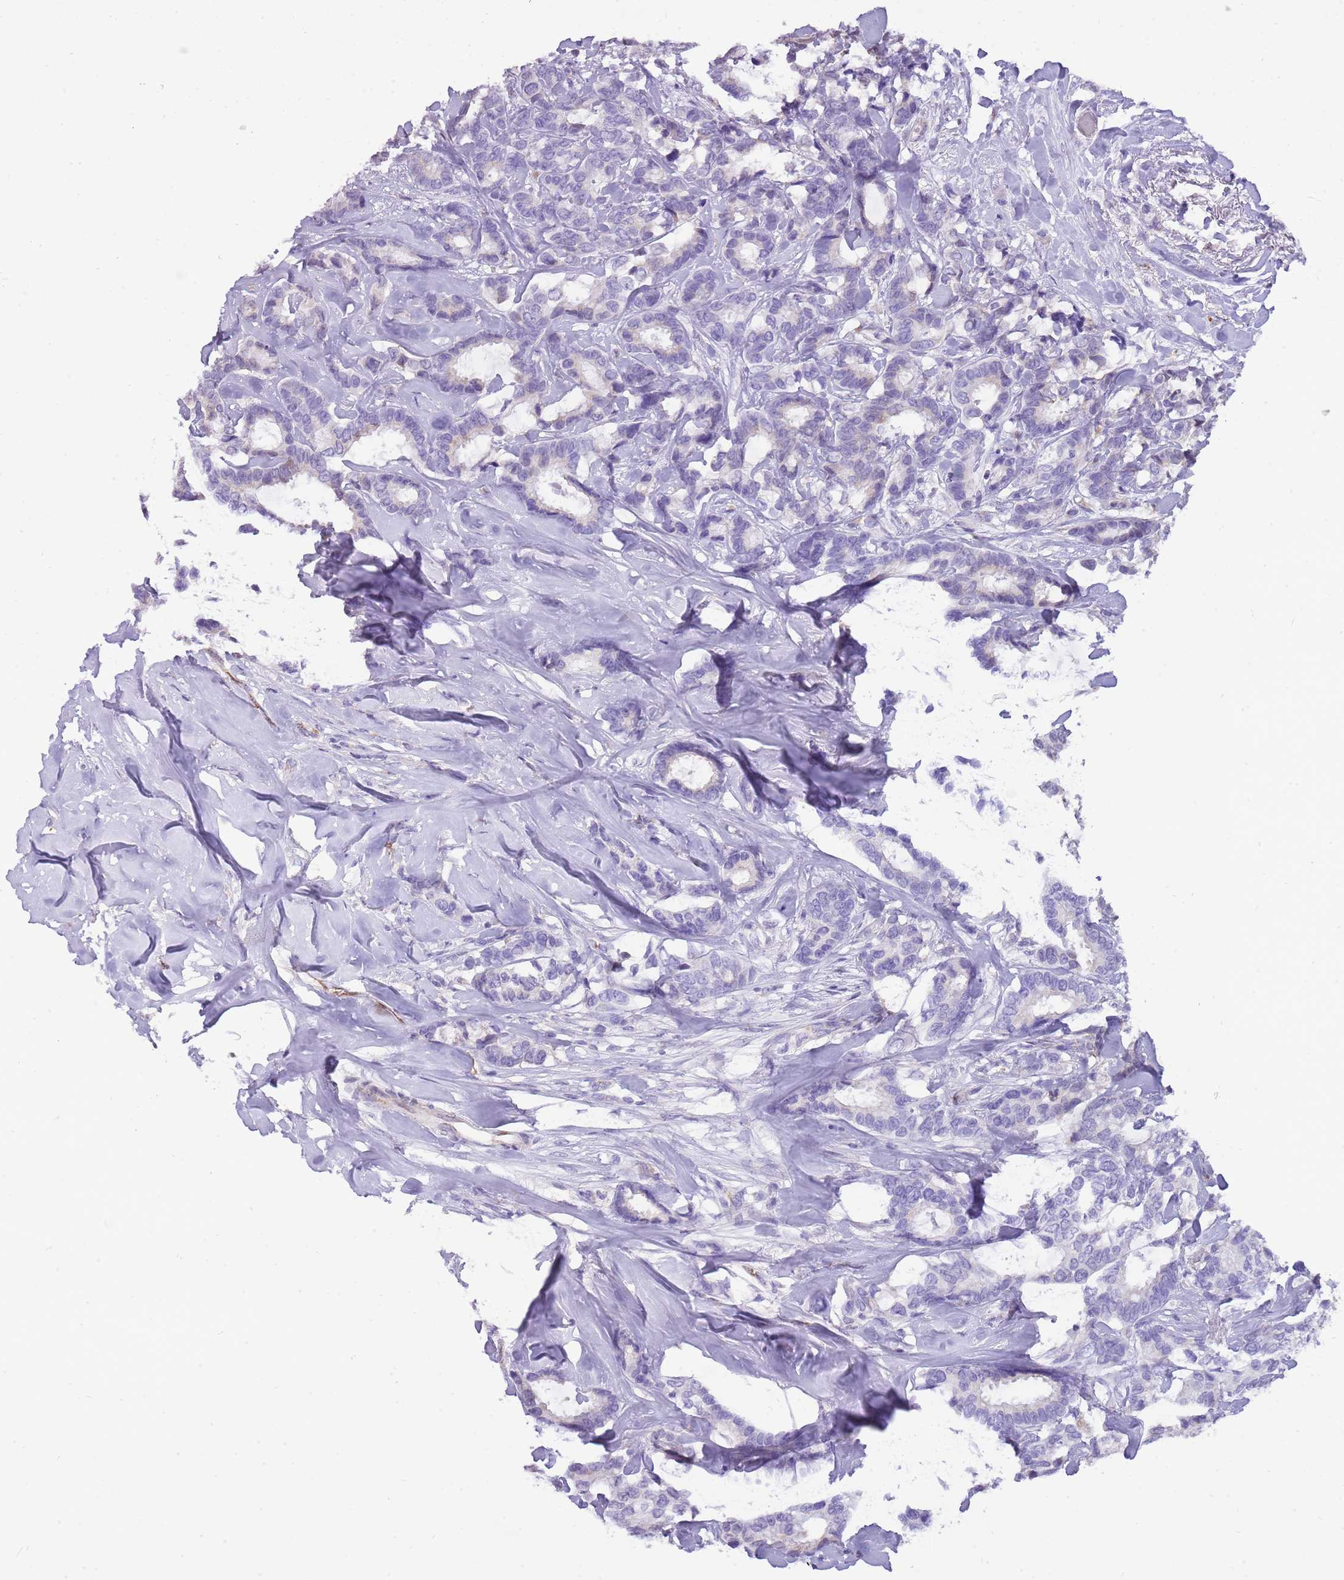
{"staining": {"intensity": "negative", "quantity": "none", "location": "none"}, "tissue": "breast cancer", "cell_type": "Tumor cells", "image_type": "cancer", "snomed": [{"axis": "morphology", "description": "Duct carcinoma"}, {"axis": "topography", "description": "Breast"}], "caption": "Immunohistochemistry (IHC) micrograph of human breast invasive ductal carcinoma stained for a protein (brown), which shows no expression in tumor cells.", "gene": "PCNX1", "patient": {"sex": "female", "age": 87}}